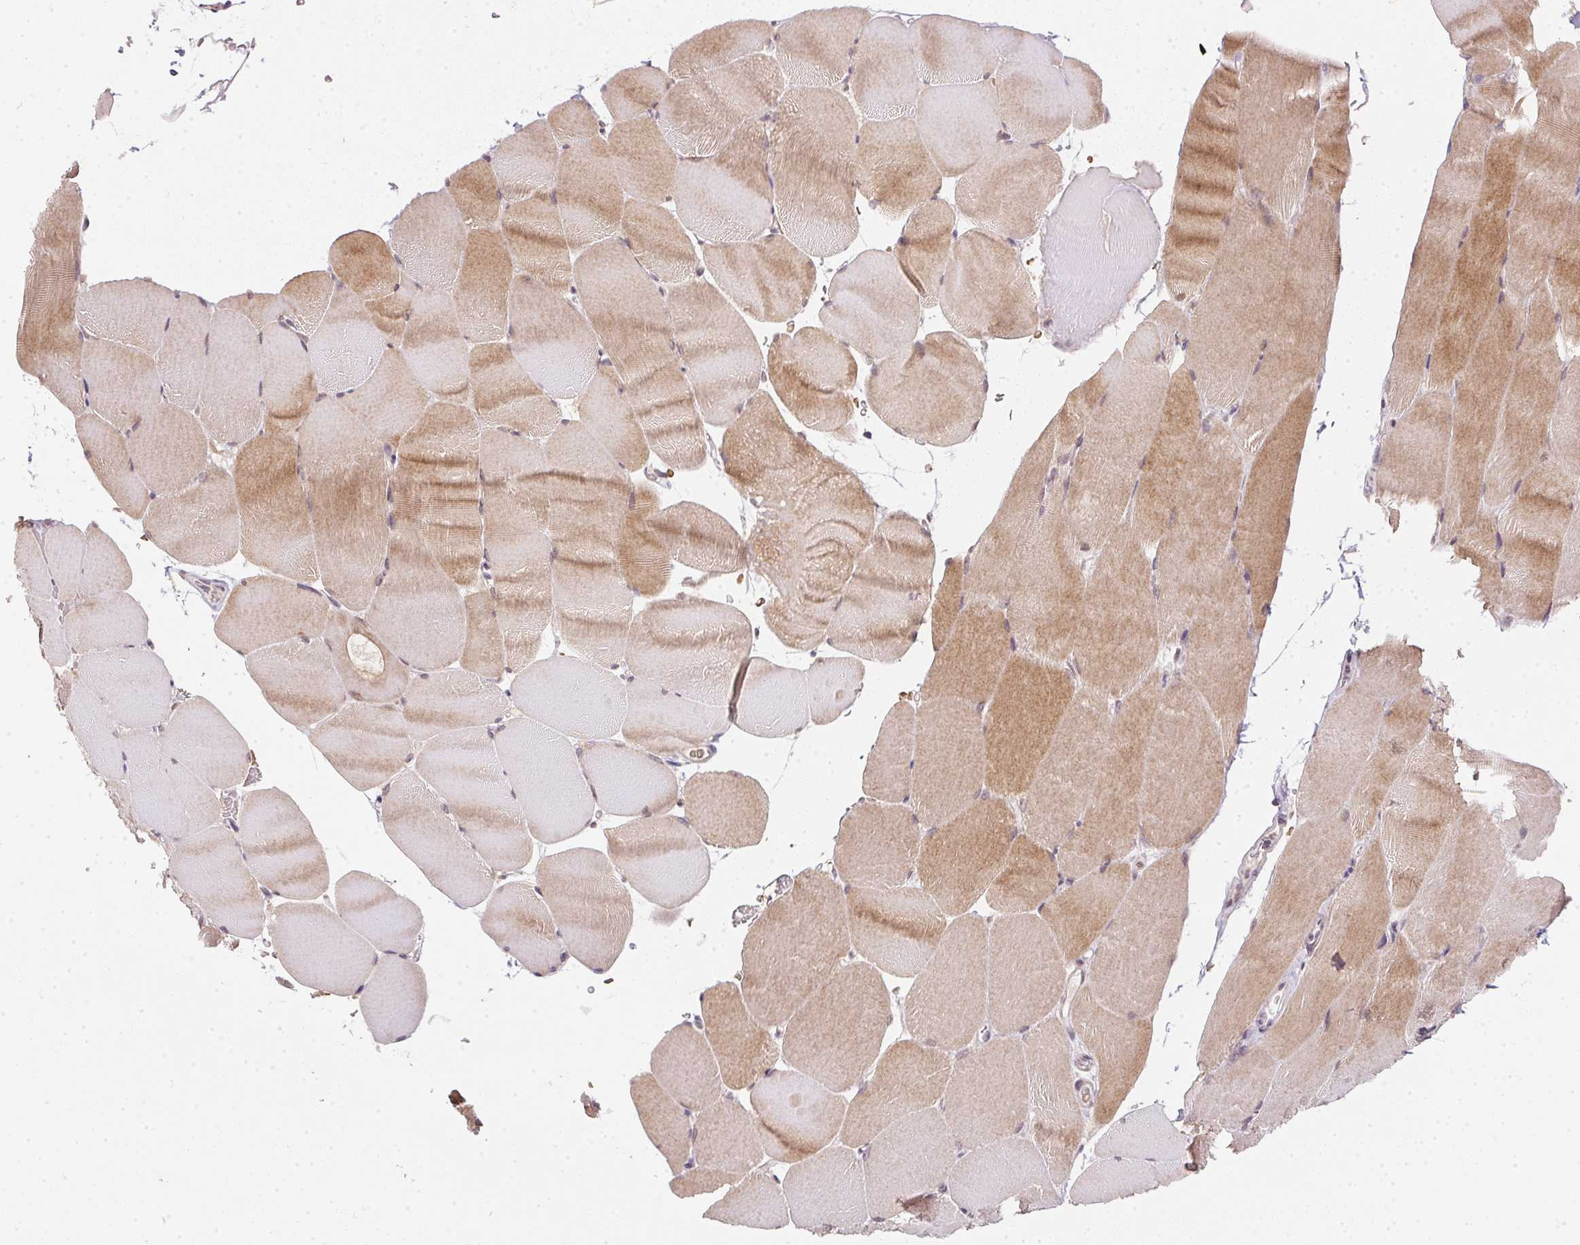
{"staining": {"intensity": "moderate", "quantity": ">75%", "location": "cytoplasmic/membranous"}, "tissue": "skeletal muscle", "cell_type": "Myocytes", "image_type": "normal", "snomed": [{"axis": "morphology", "description": "Normal tissue, NOS"}, {"axis": "topography", "description": "Skeletal muscle"}], "caption": "Immunohistochemistry of benign human skeletal muscle reveals medium levels of moderate cytoplasmic/membranous staining in approximately >75% of myocytes. The protein of interest is shown in brown color, while the nuclei are stained blue.", "gene": "PPP4R4", "patient": {"sex": "female", "age": 37}}